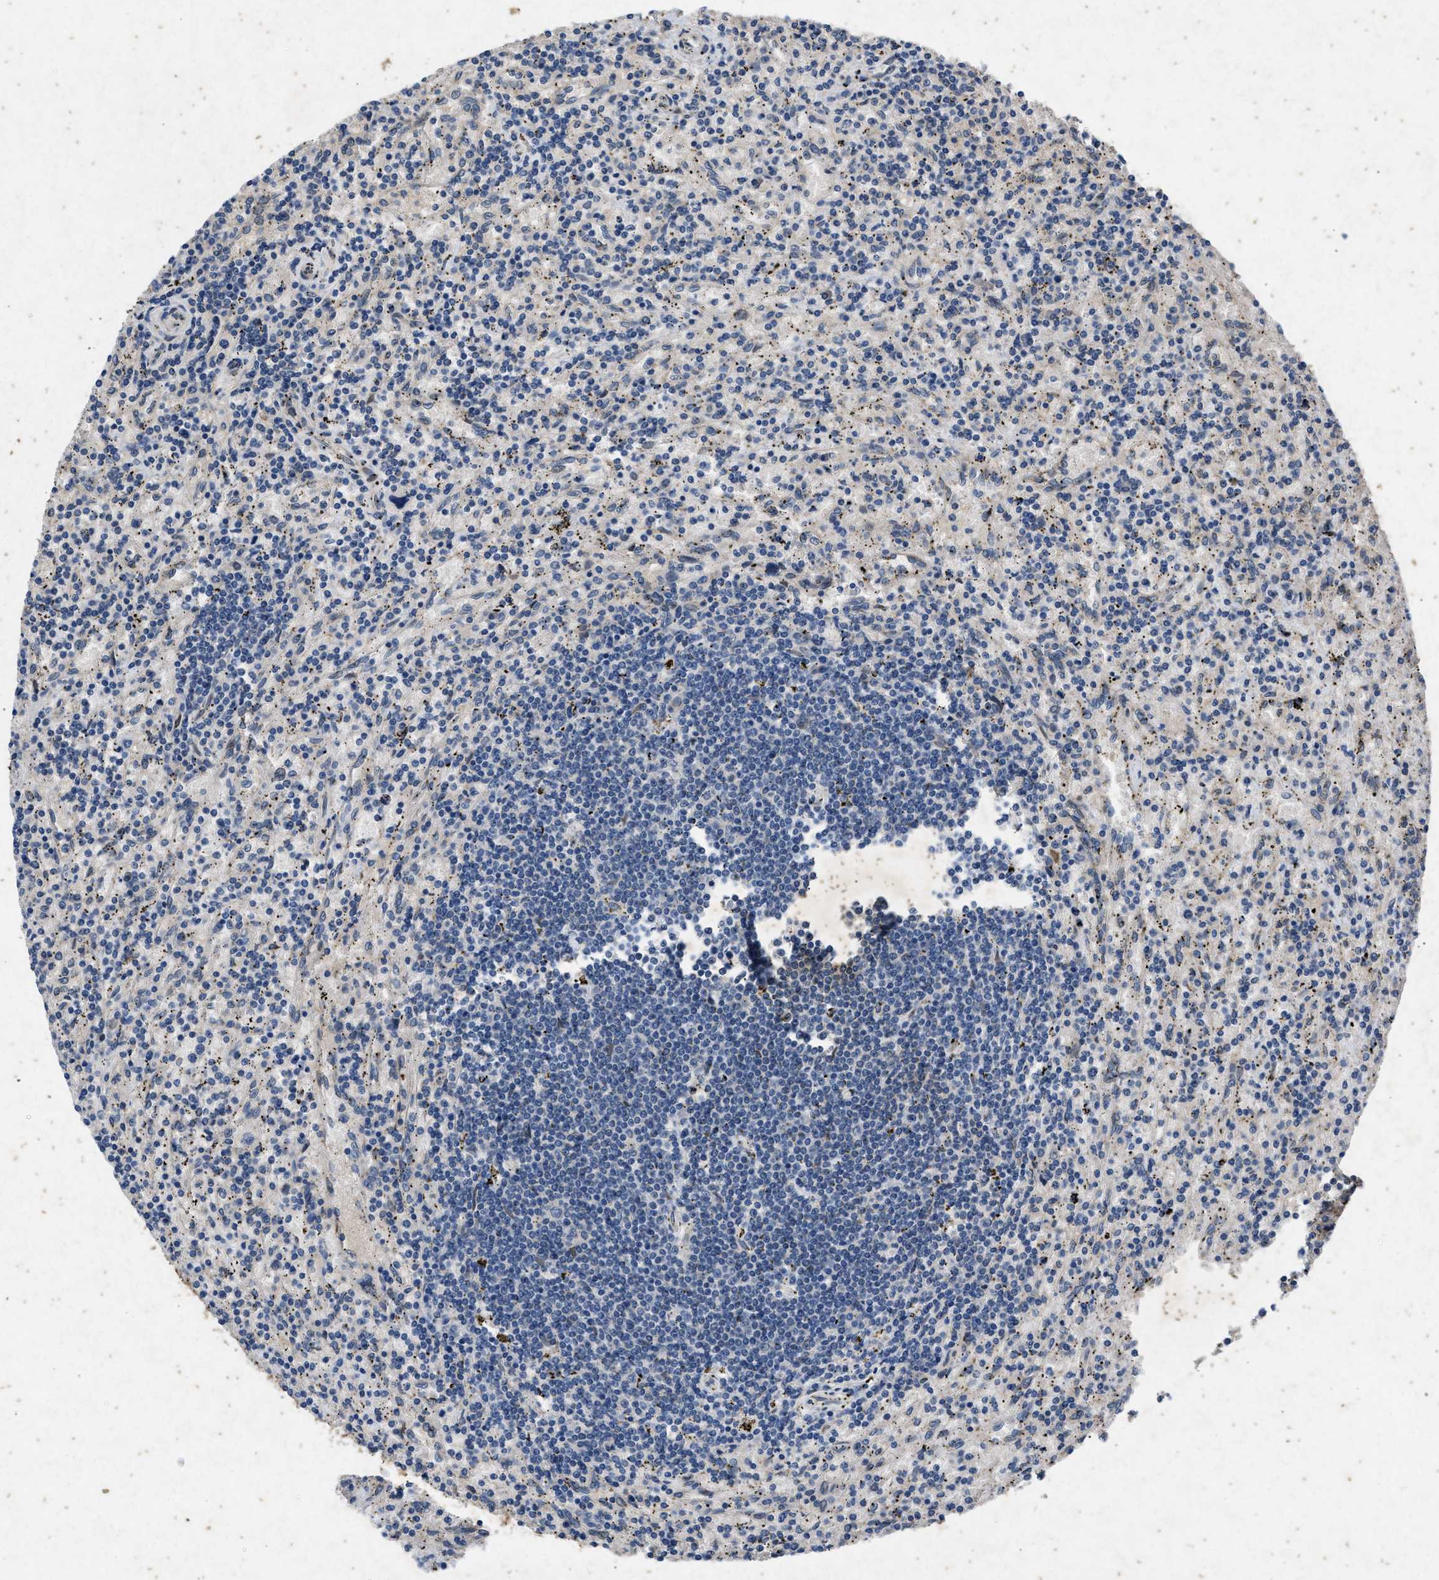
{"staining": {"intensity": "negative", "quantity": "none", "location": "none"}, "tissue": "lymphoma", "cell_type": "Tumor cells", "image_type": "cancer", "snomed": [{"axis": "morphology", "description": "Malignant lymphoma, non-Hodgkin's type, Low grade"}, {"axis": "topography", "description": "Spleen"}], "caption": "Immunohistochemistry image of neoplastic tissue: human lymphoma stained with DAB (3,3'-diaminobenzidine) demonstrates no significant protein expression in tumor cells.", "gene": "PRKG2", "patient": {"sex": "male", "age": 76}}